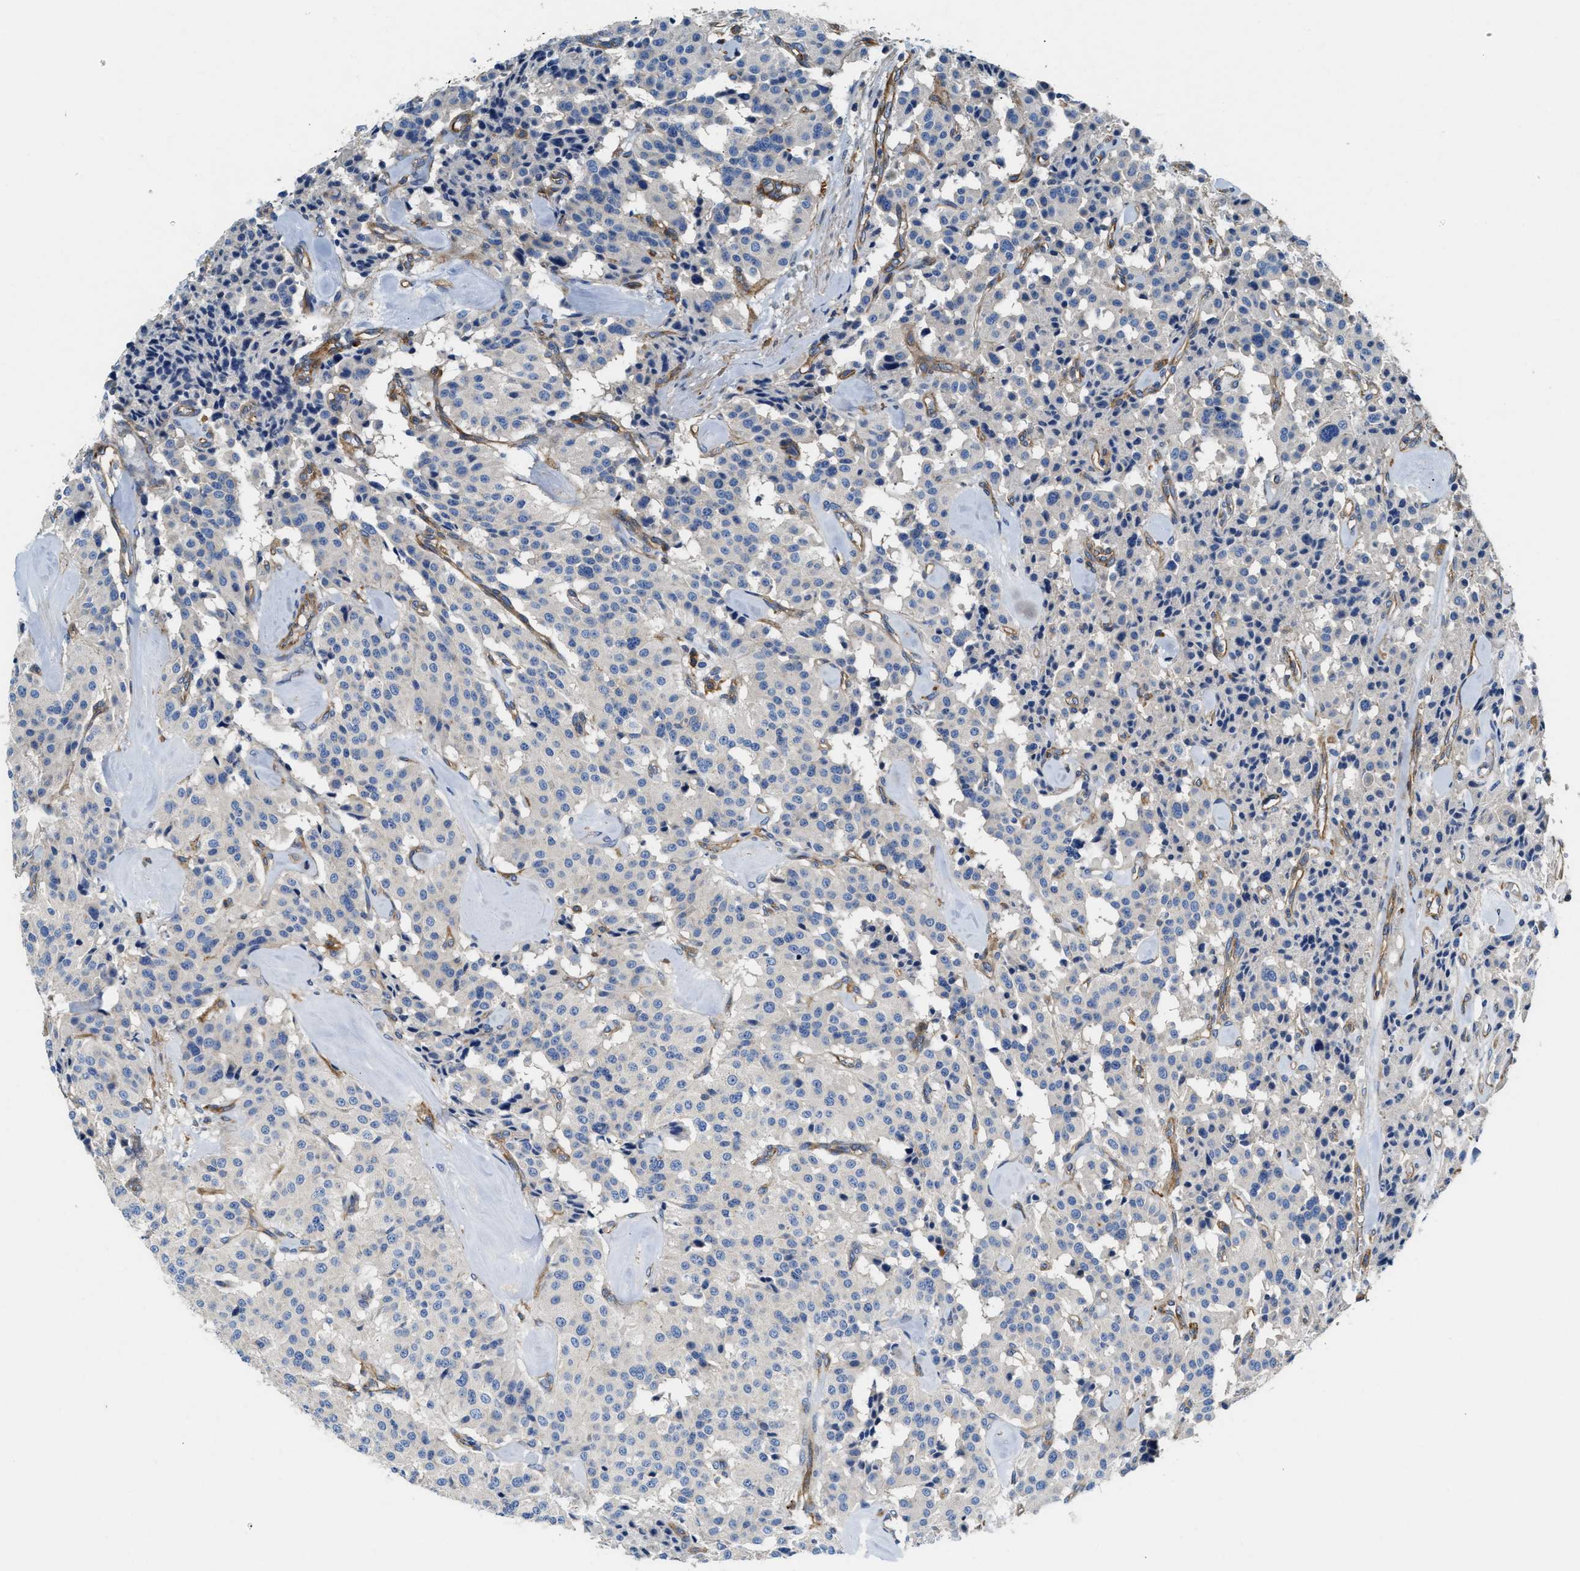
{"staining": {"intensity": "negative", "quantity": "none", "location": "none"}, "tissue": "carcinoid", "cell_type": "Tumor cells", "image_type": "cancer", "snomed": [{"axis": "morphology", "description": "Carcinoid, malignant, NOS"}, {"axis": "topography", "description": "Lung"}], "caption": "The immunohistochemistry image has no significant staining in tumor cells of malignant carcinoid tissue.", "gene": "NSUN7", "patient": {"sex": "male", "age": 30}}